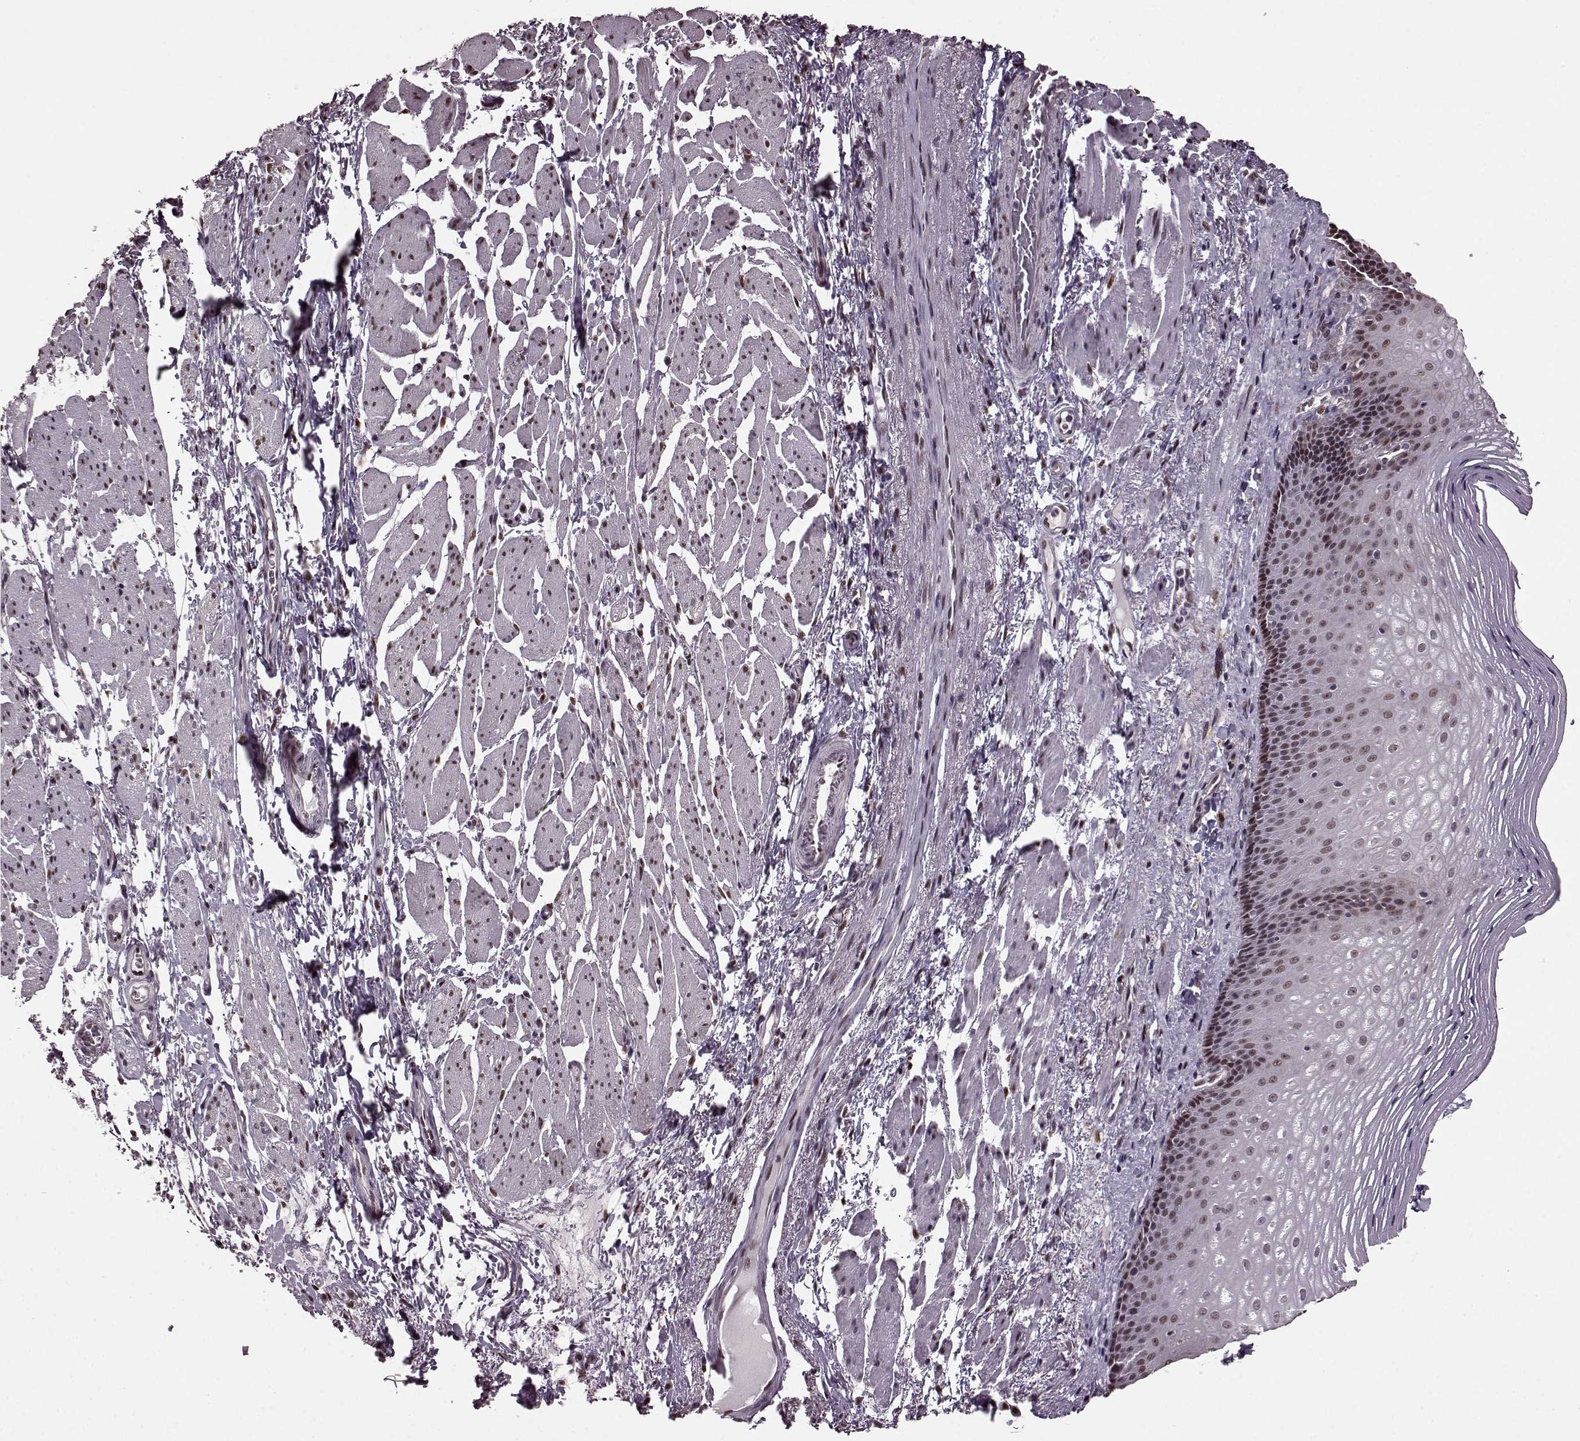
{"staining": {"intensity": "moderate", "quantity": ">75%", "location": "nuclear"}, "tissue": "esophagus", "cell_type": "Squamous epithelial cells", "image_type": "normal", "snomed": [{"axis": "morphology", "description": "Normal tissue, NOS"}, {"axis": "topography", "description": "Esophagus"}], "caption": "Immunohistochemical staining of unremarkable human esophagus shows medium levels of moderate nuclear expression in about >75% of squamous epithelial cells. (DAB (3,3'-diaminobenzidine) = brown stain, brightfield microscopy at high magnification).", "gene": "FTO", "patient": {"sex": "male", "age": 76}}